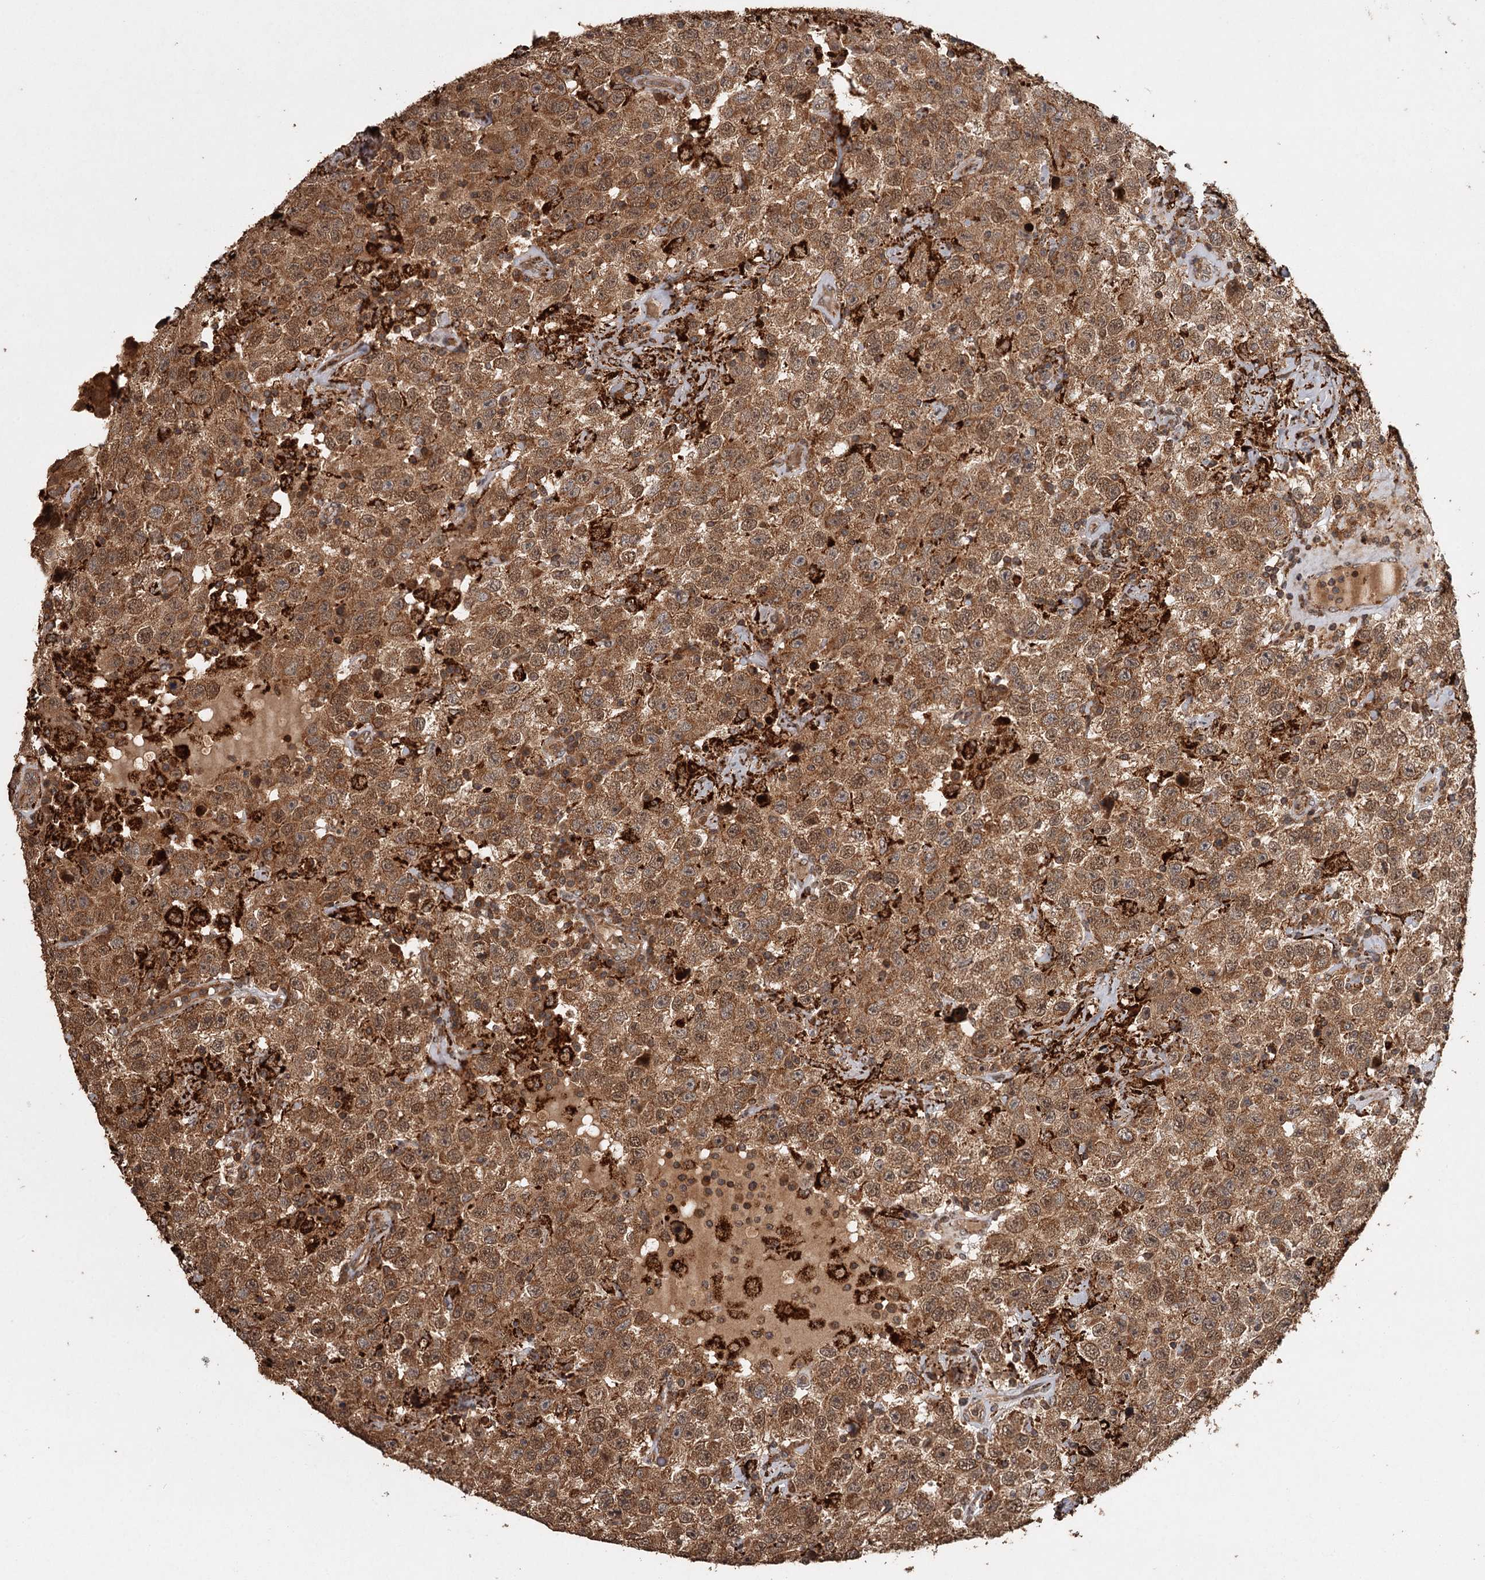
{"staining": {"intensity": "strong", "quantity": ">75%", "location": "cytoplasmic/membranous"}, "tissue": "testis cancer", "cell_type": "Tumor cells", "image_type": "cancer", "snomed": [{"axis": "morphology", "description": "Seminoma, NOS"}, {"axis": "topography", "description": "Testis"}], "caption": "Seminoma (testis) was stained to show a protein in brown. There is high levels of strong cytoplasmic/membranous staining in approximately >75% of tumor cells. (DAB IHC with brightfield microscopy, high magnification).", "gene": "FAXC", "patient": {"sex": "male", "age": 41}}